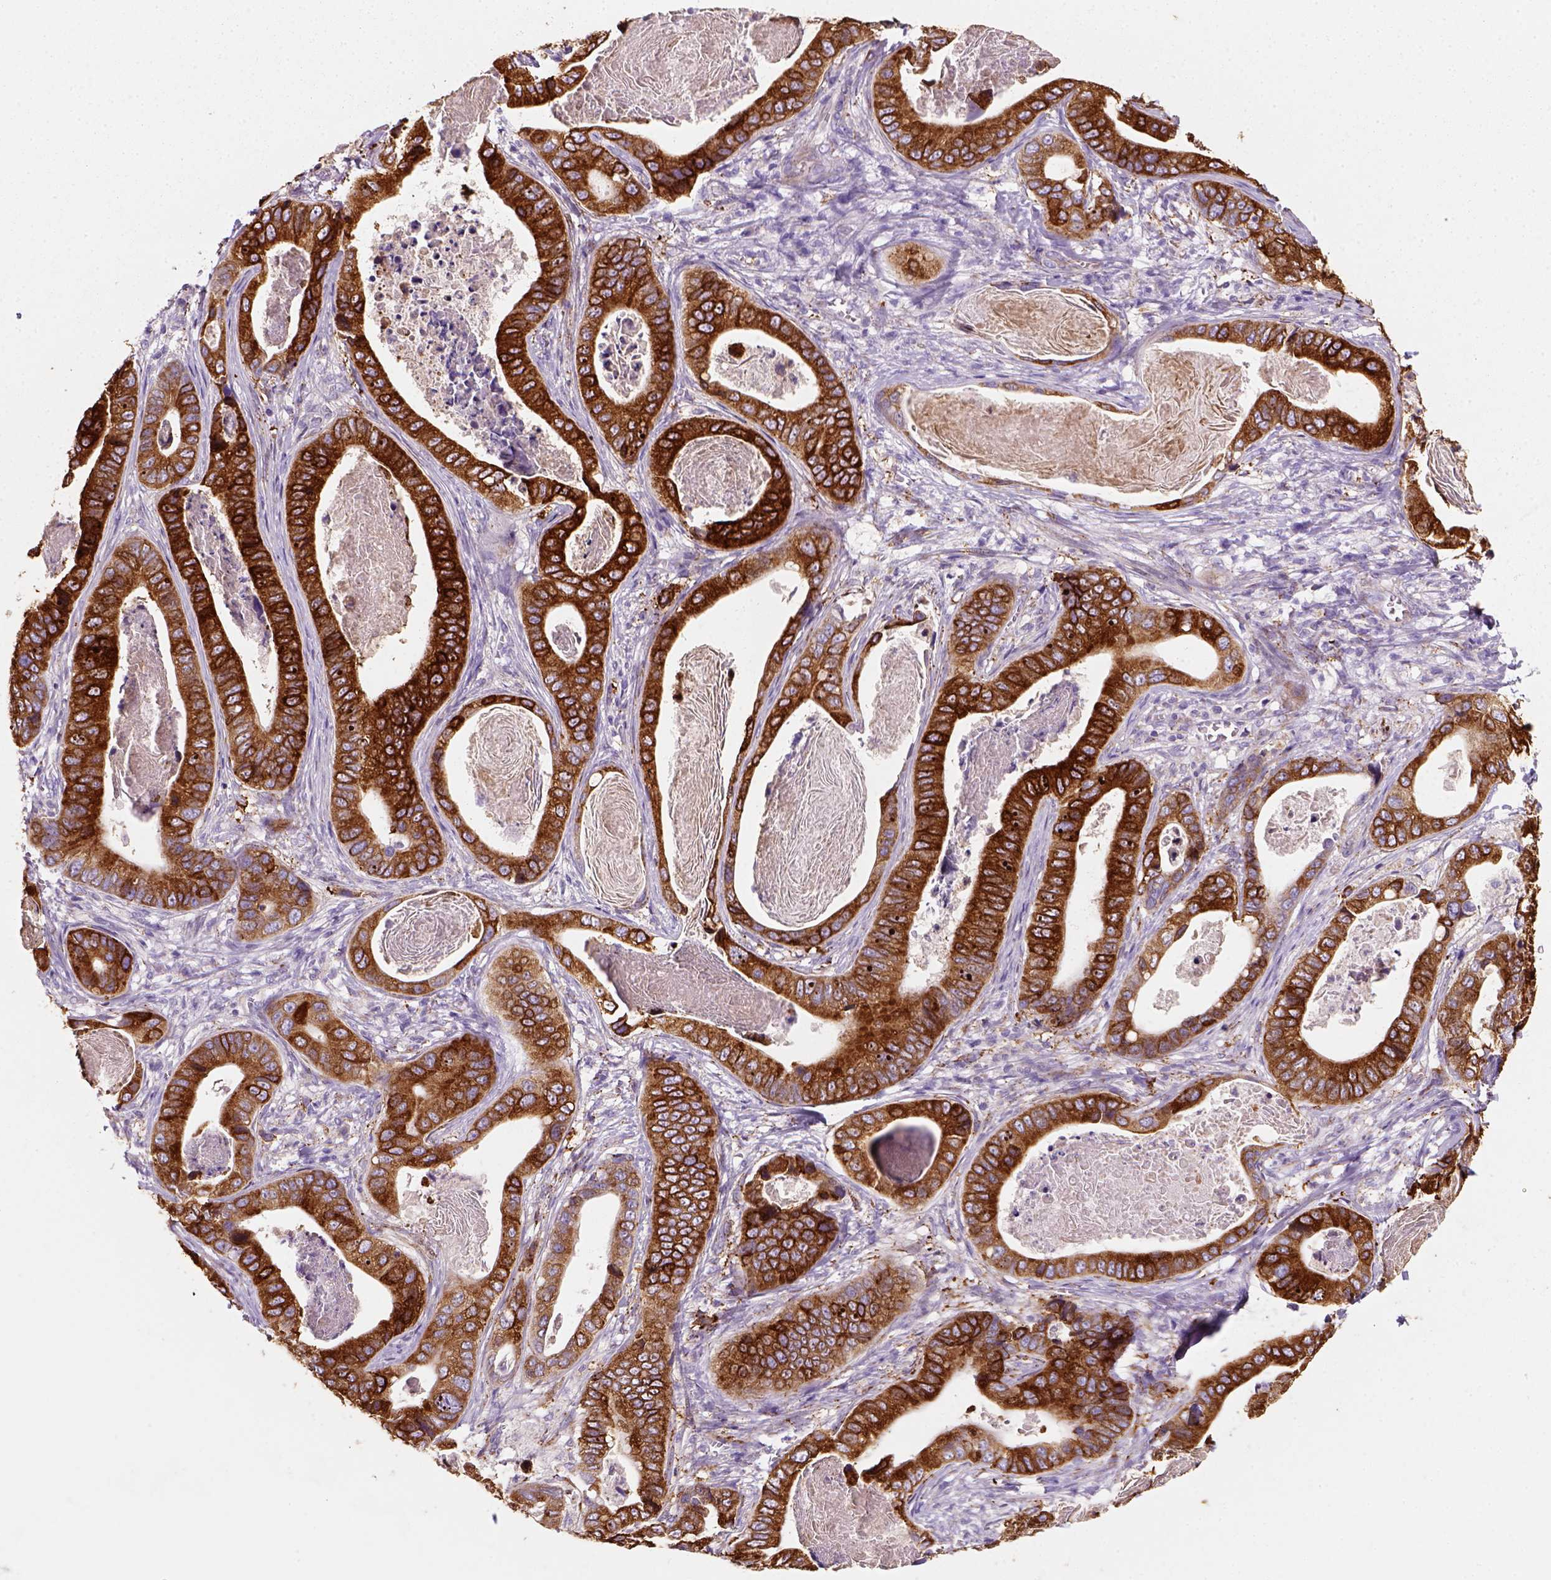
{"staining": {"intensity": "strong", "quantity": ">75%", "location": "cytoplasmic/membranous"}, "tissue": "stomach cancer", "cell_type": "Tumor cells", "image_type": "cancer", "snomed": [{"axis": "morphology", "description": "Adenocarcinoma, NOS"}, {"axis": "topography", "description": "Stomach"}], "caption": "Strong cytoplasmic/membranous staining for a protein is identified in approximately >75% of tumor cells of stomach cancer using IHC.", "gene": "CES2", "patient": {"sex": "male", "age": 84}}